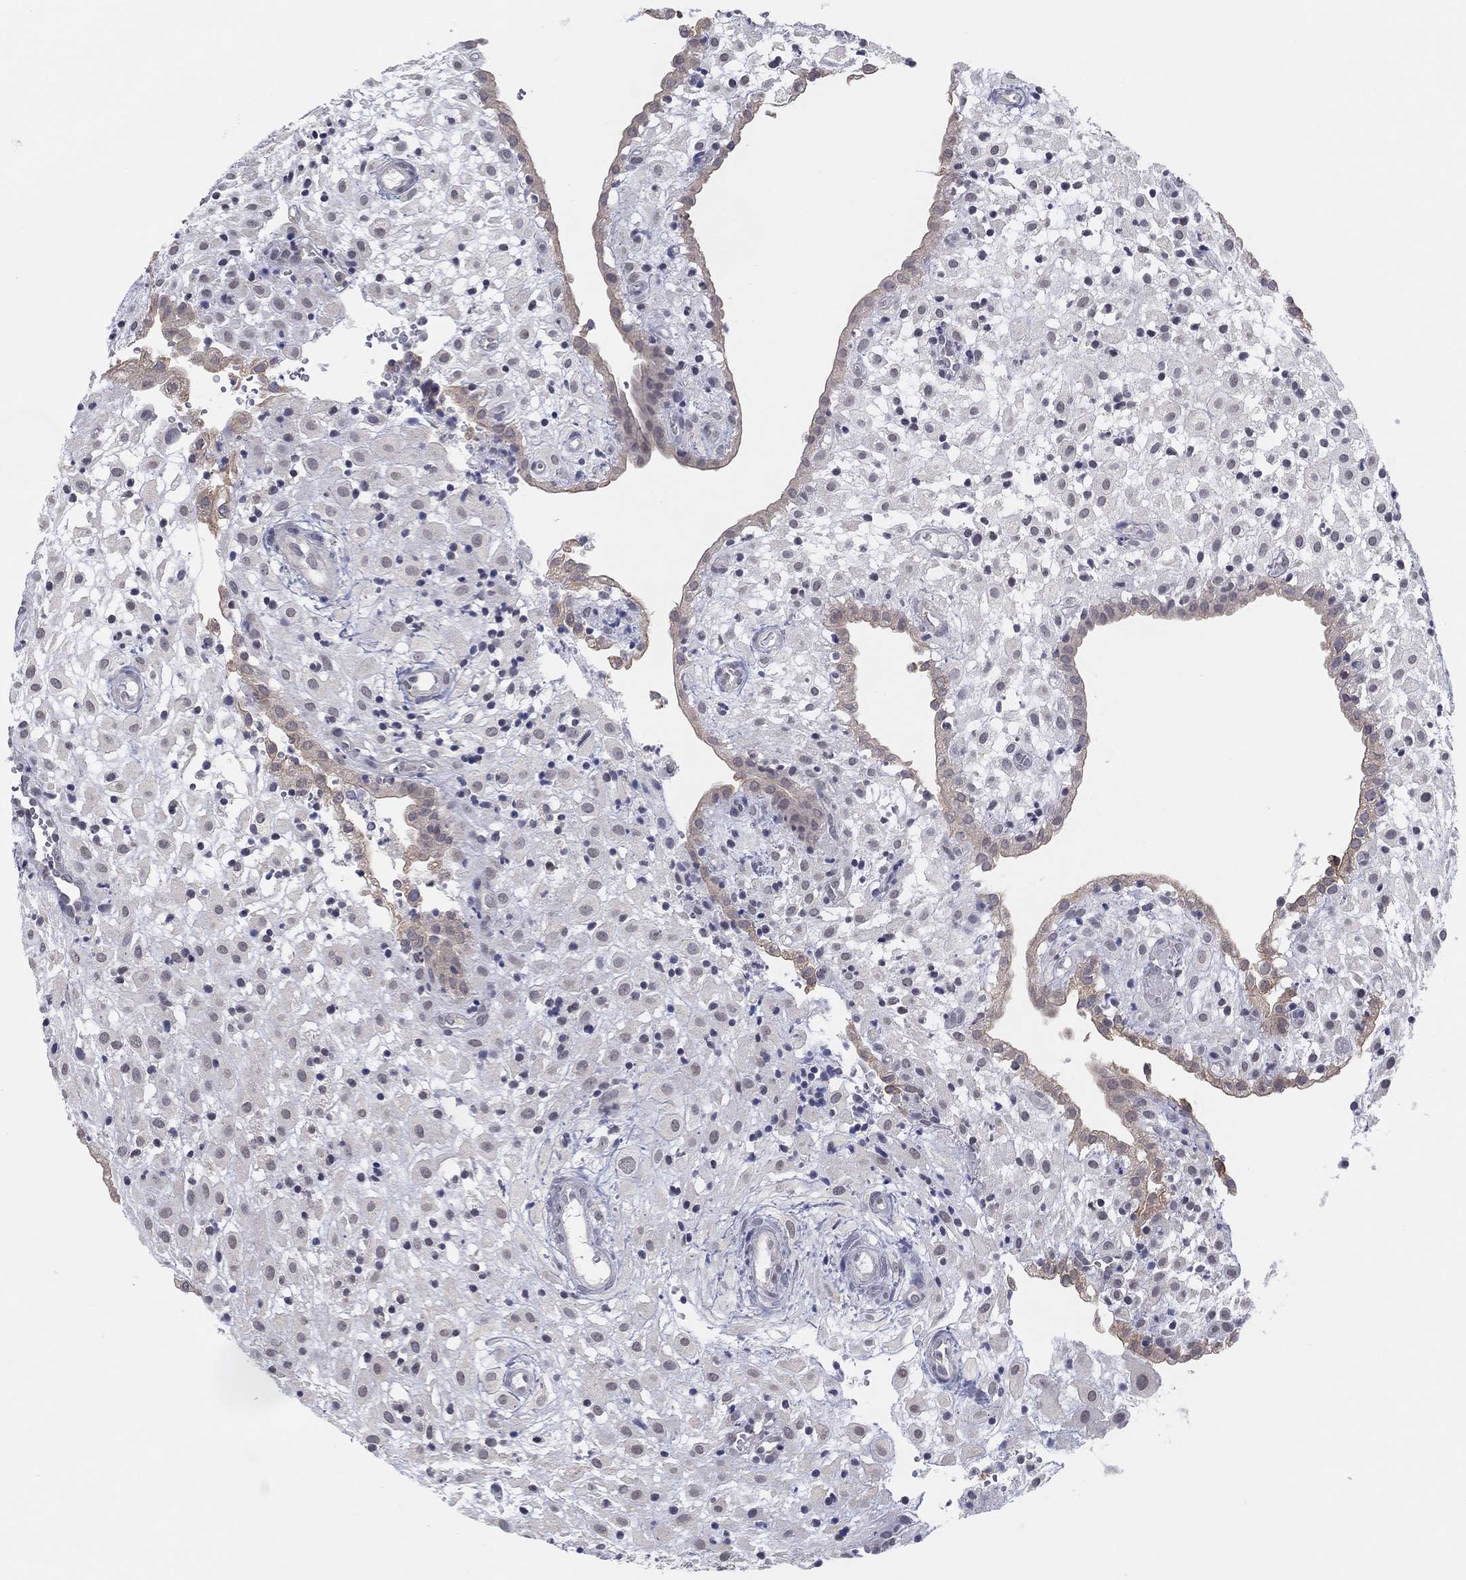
{"staining": {"intensity": "negative", "quantity": "none", "location": "none"}, "tissue": "placenta", "cell_type": "Decidual cells", "image_type": "normal", "snomed": [{"axis": "morphology", "description": "Normal tissue, NOS"}, {"axis": "topography", "description": "Placenta"}], "caption": "Immunohistochemistry (IHC) image of normal human placenta stained for a protein (brown), which exhibits no staining in decidual cells. (Stains: DAB IHC with hematoxylin counter stain, Microscopy: brightfield microscopy at high magnification).", "gene": "SLC22A2", "patient": {"sex": "female", "age": 24}}